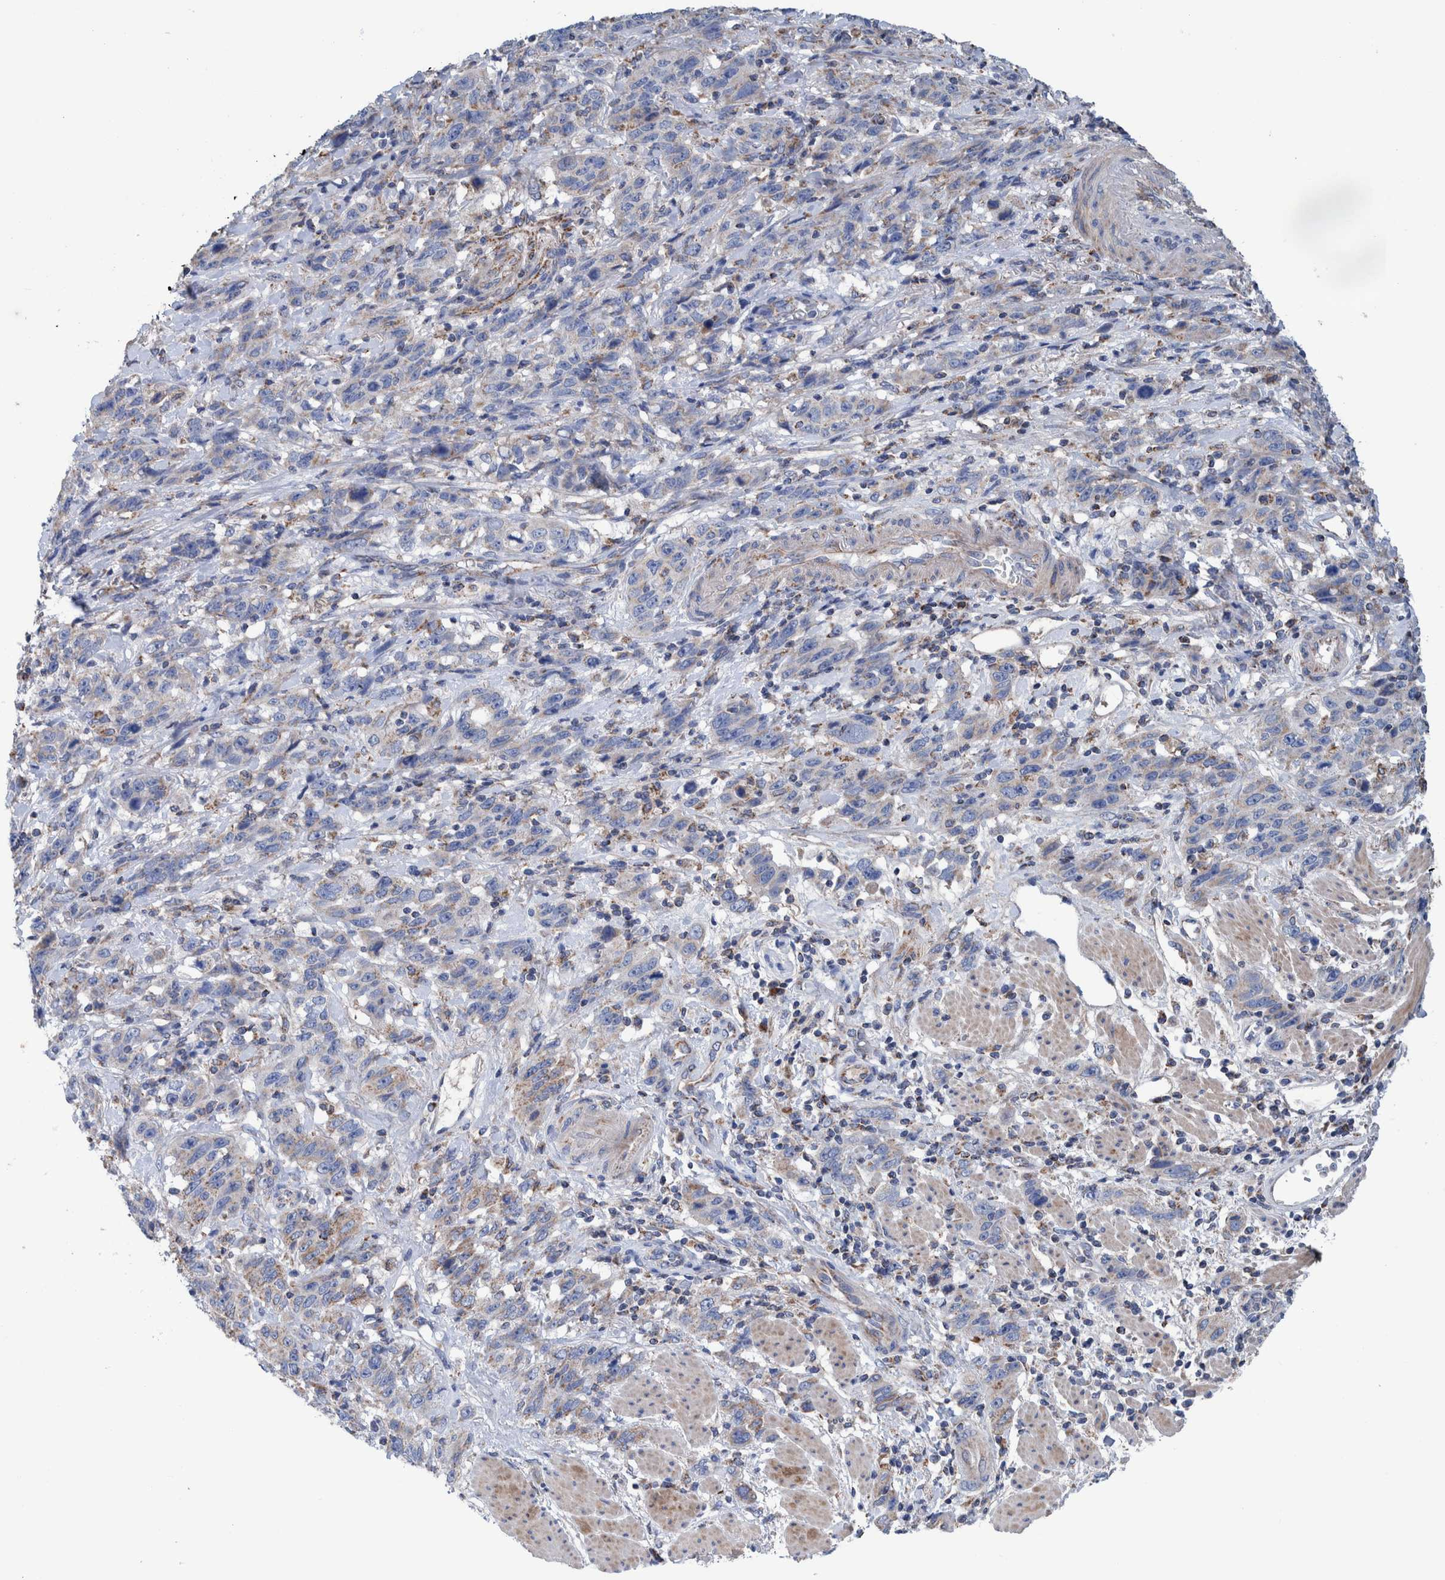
{"staining": {"intensity": "weak", "quantity": "25%-75%", "location": "cytoplasmic/membranous"}, "tissue": "stomach cancer", "cell_type": "Tumor cells", "image_type": "cancer", "snomed": [{"axis": "morphology", "description": "Adenocarcinoma, NOS"}, {"axis": "topography", "description": "Stomach"}], "caption": "IHC micrograph of neoplastic tissue: adenocarcinoma (stomach) stained using immunohistochemistry (IHC) shows low levels of weak protein expression localized specifically in the cytoplasmic/membranous of tumor cells, appearing as a cytoplasmic/membranous brown color.", "gene": "DECR1", "patient": {"sex": "male", "age": 48}}